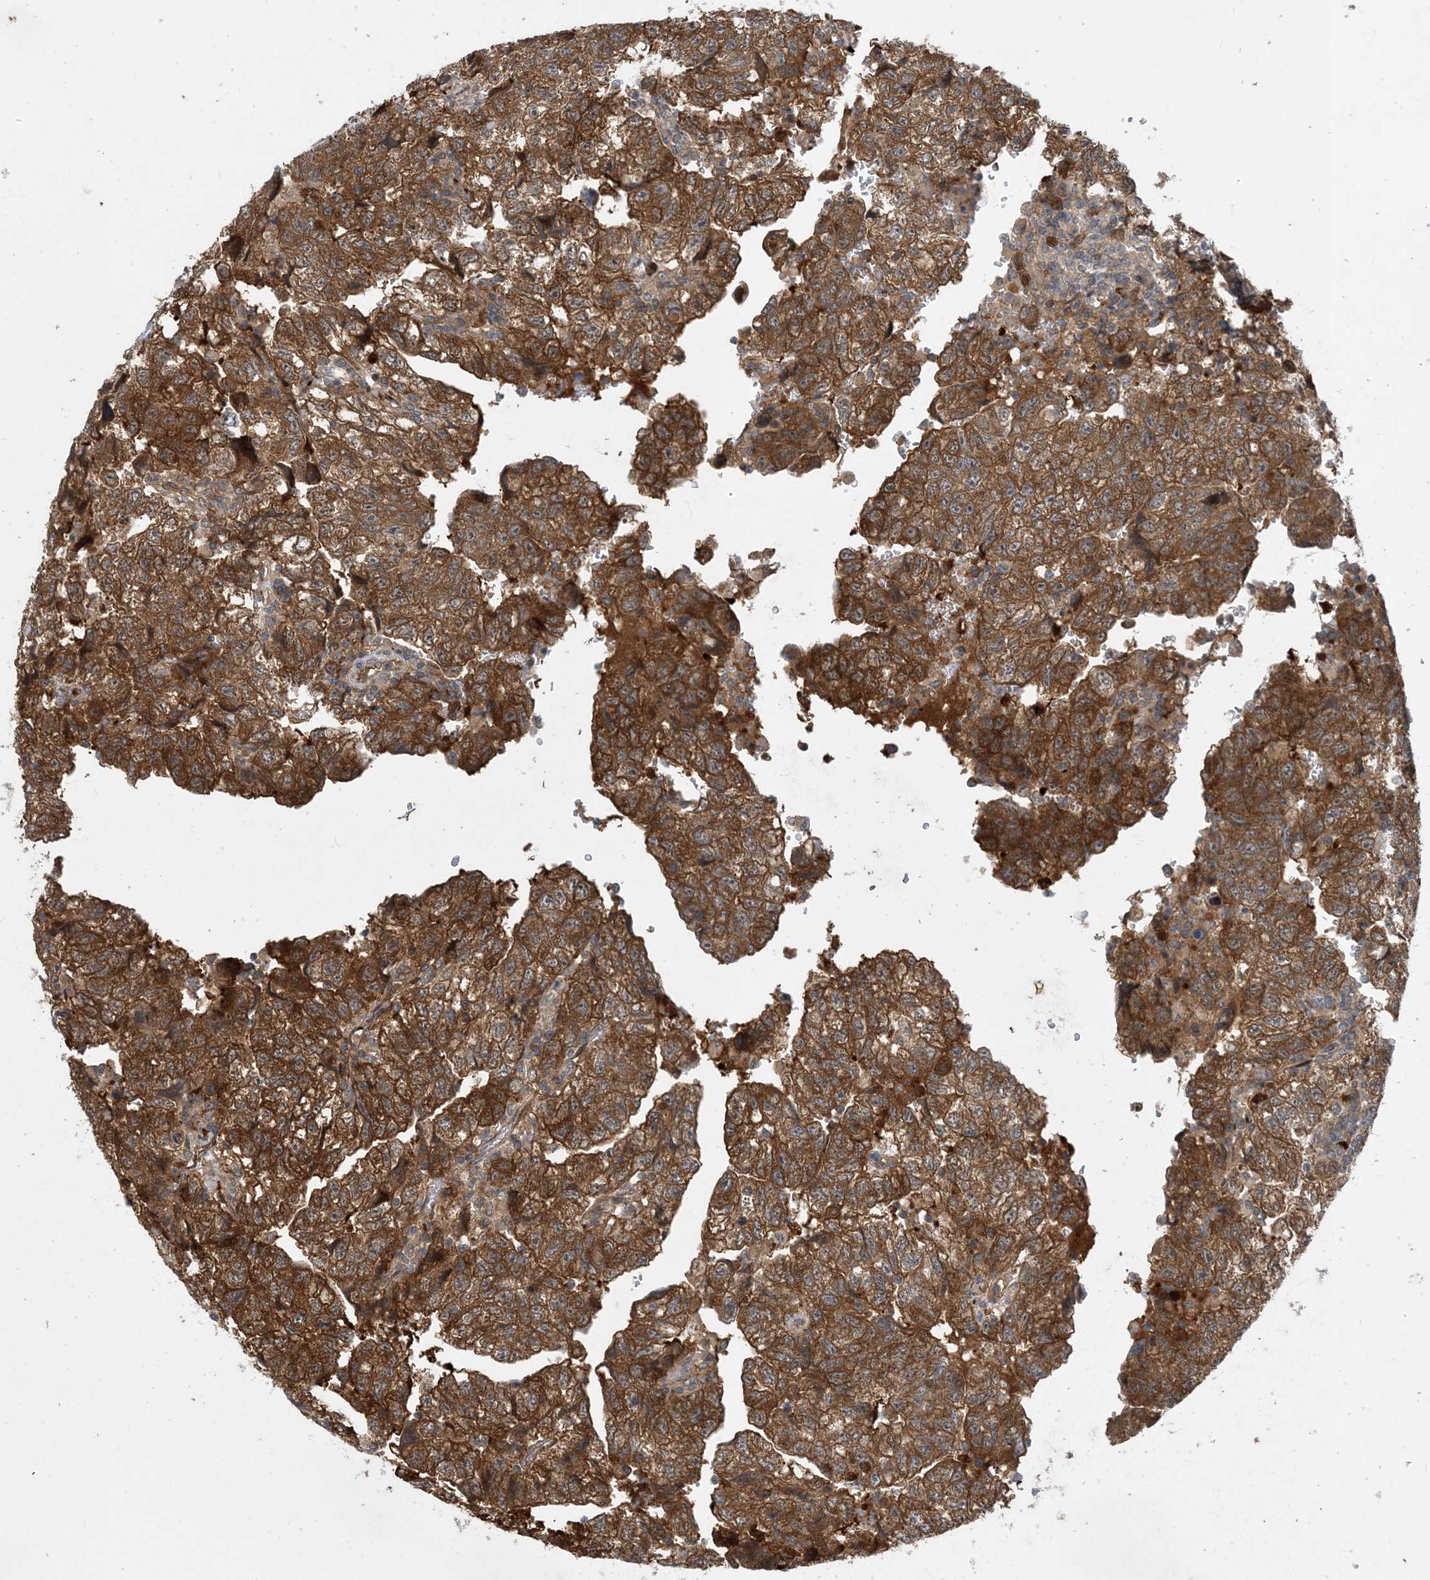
{"staining": {"intensity": "strong", "quantity": ">75%", "location": "cytoplasmic/membranous"}, "tissue": "testis cancer", "cell_type": "Tumor cells", "image_type": "cancer", "snomed": [{"axis": "morphology", "description": "Carcinoma, Embryonal, NOS"}, {"axis": "topography", "description": "Testis"}], "caption": "Testis cancer (embryonal carcinoma) stained with immunohistochemistry (IHC) exhibits strong cytoplasmic/membranous expression in approximately >75% of tumor cells.", "gene": "TINAG", "patient": {"sex": "male", "age": 36}}